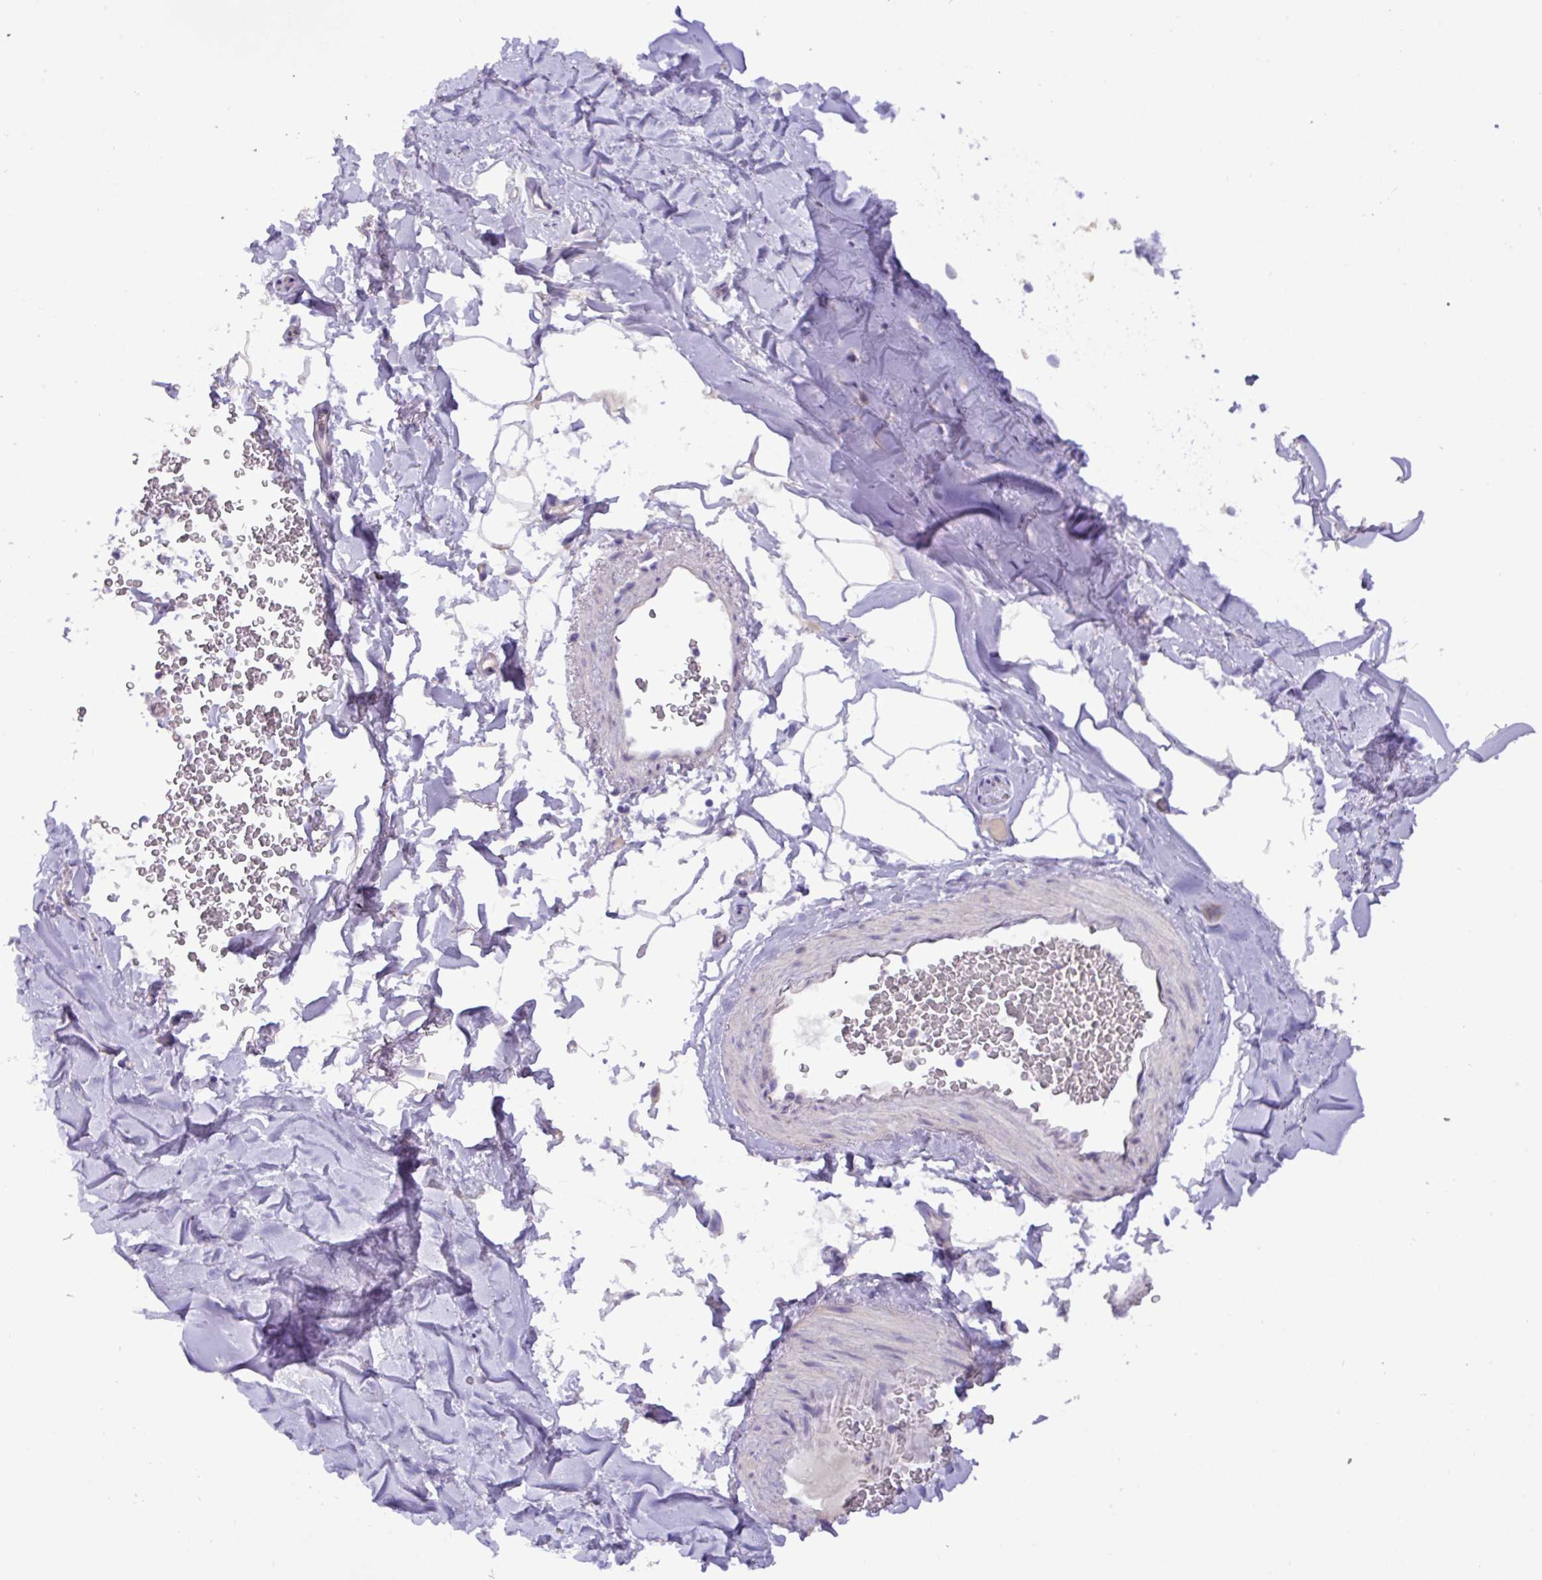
{"staining": {"intensity": "negative", "quantity": "none", "location": "none"}, "tissue": "adipose tissue", "cell_type": "Adipocytes", "image_type": "normal", "snomed": [{"axis": "morphology", "description": "Normal tissue, NOS"}, {"axis": "topography", "description": "Cartilage tissue"}, {"axis": "topography", "description": "Bronchus"}], "caption": "Protein analysis of benign adipose tissue displays no significant expression in adipocytes. (DAB (3,3'-diaminobenzidine) immunohistochemistry visualized using brightfield microscopy, high magnification).", "gene": "PAX8", "patient": {"sex": "female", "age": 72}}